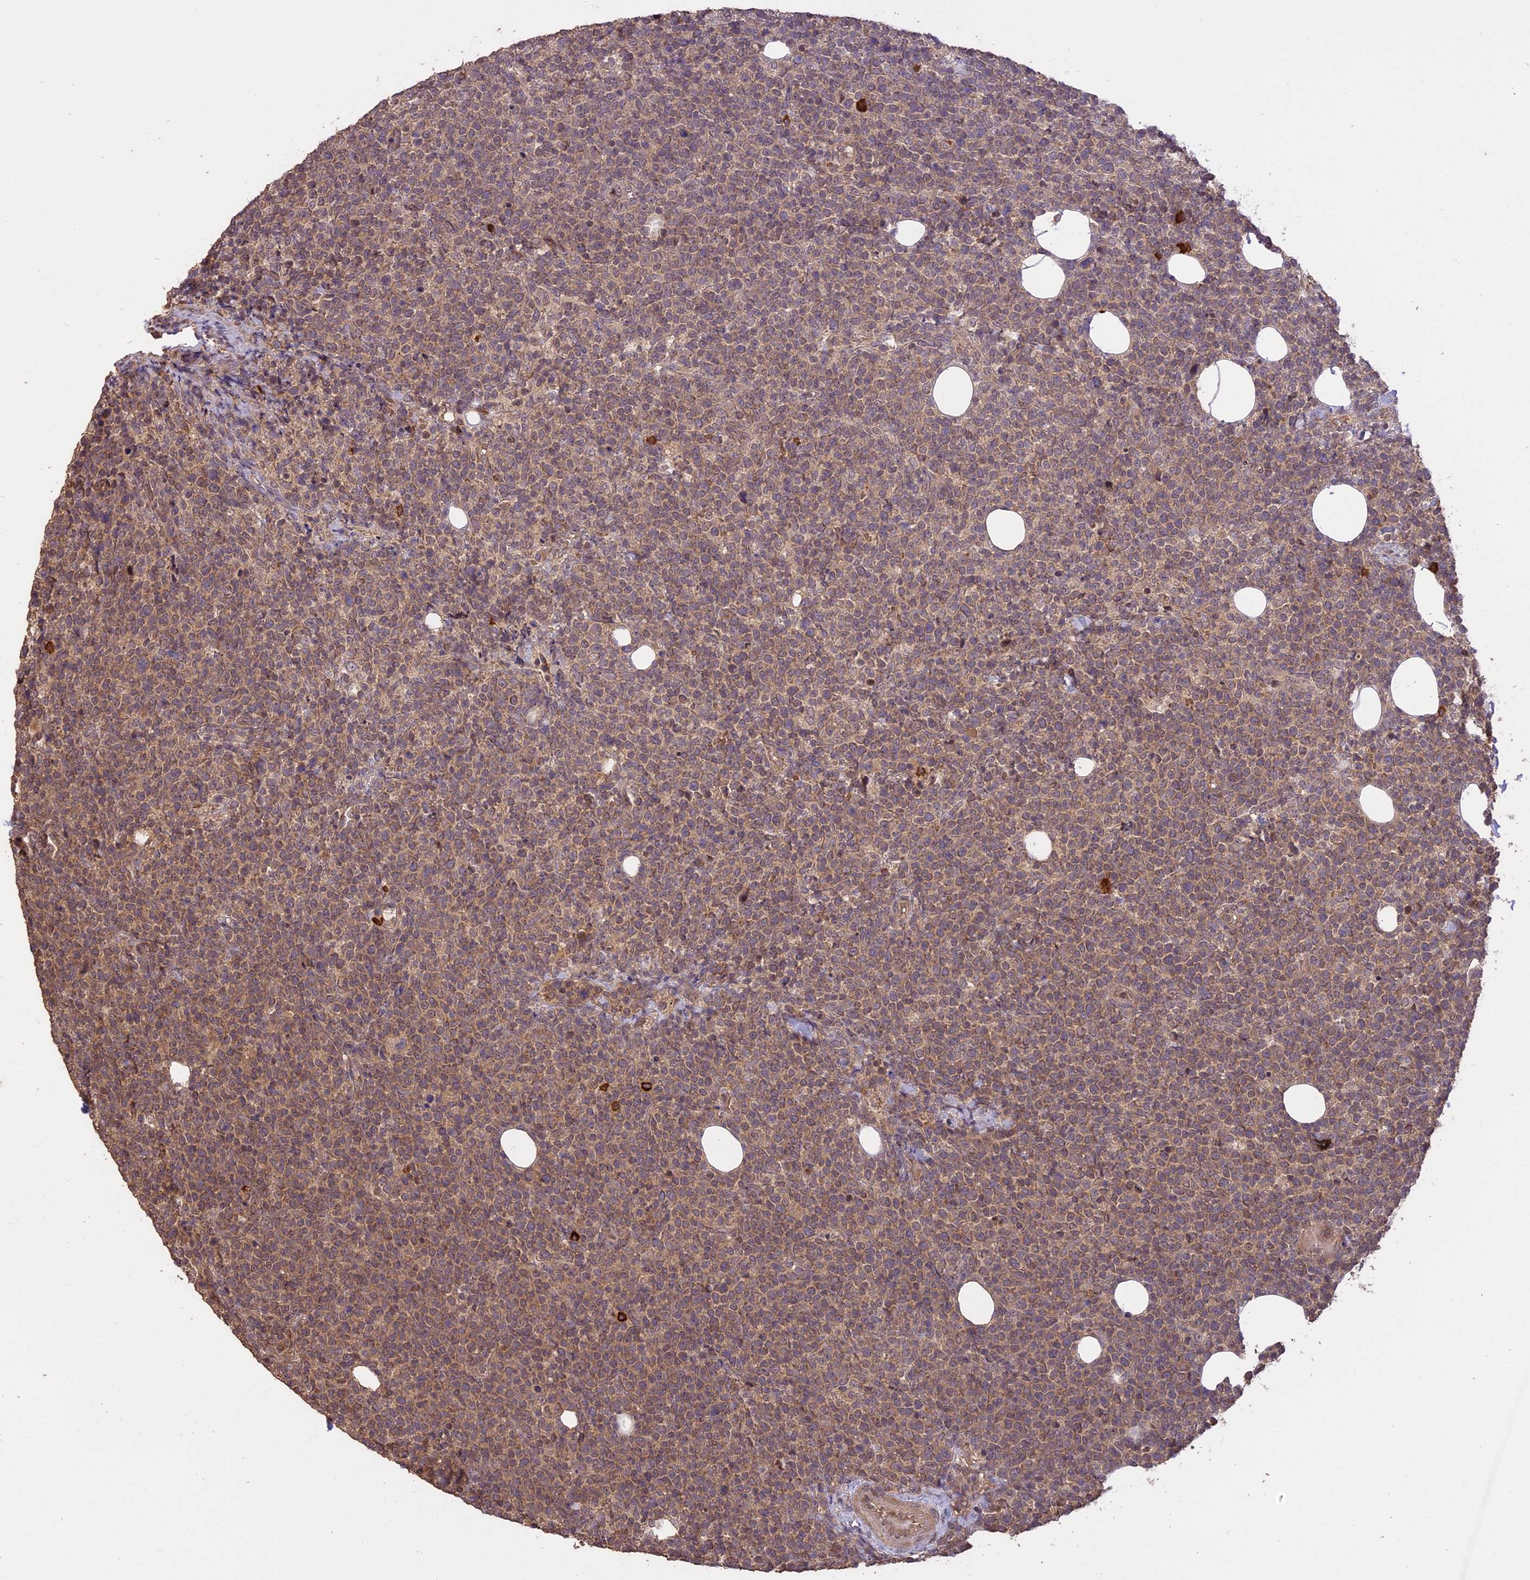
{"staining": {"intensity": "weak", "quantity": "25%-75%", "location": "cytoplasmic/membranous"}, "tissue": "lymphoma", "cell_type": "Tumor cells", "image_type": "cancer", "snomed": [{"axis": "morphology", "description": "Malignant lymphoma, non-Hodgkin's type, High grade"}, {"axis": "topography", "description": "Lymph node"}], "caption": "Immunohistochemistry of lymphoma shows low levels of weak cytoplasmic/membranous expression in about 25%-75% of tumor cells. The staining was performed using DAB to visualize the protein expression in brown, while the nuclei were stained in blue with hematoxylin (Magnification: 20x).", "gene": "TIGD7", "patient": {"sex": "male", "age": 61}}